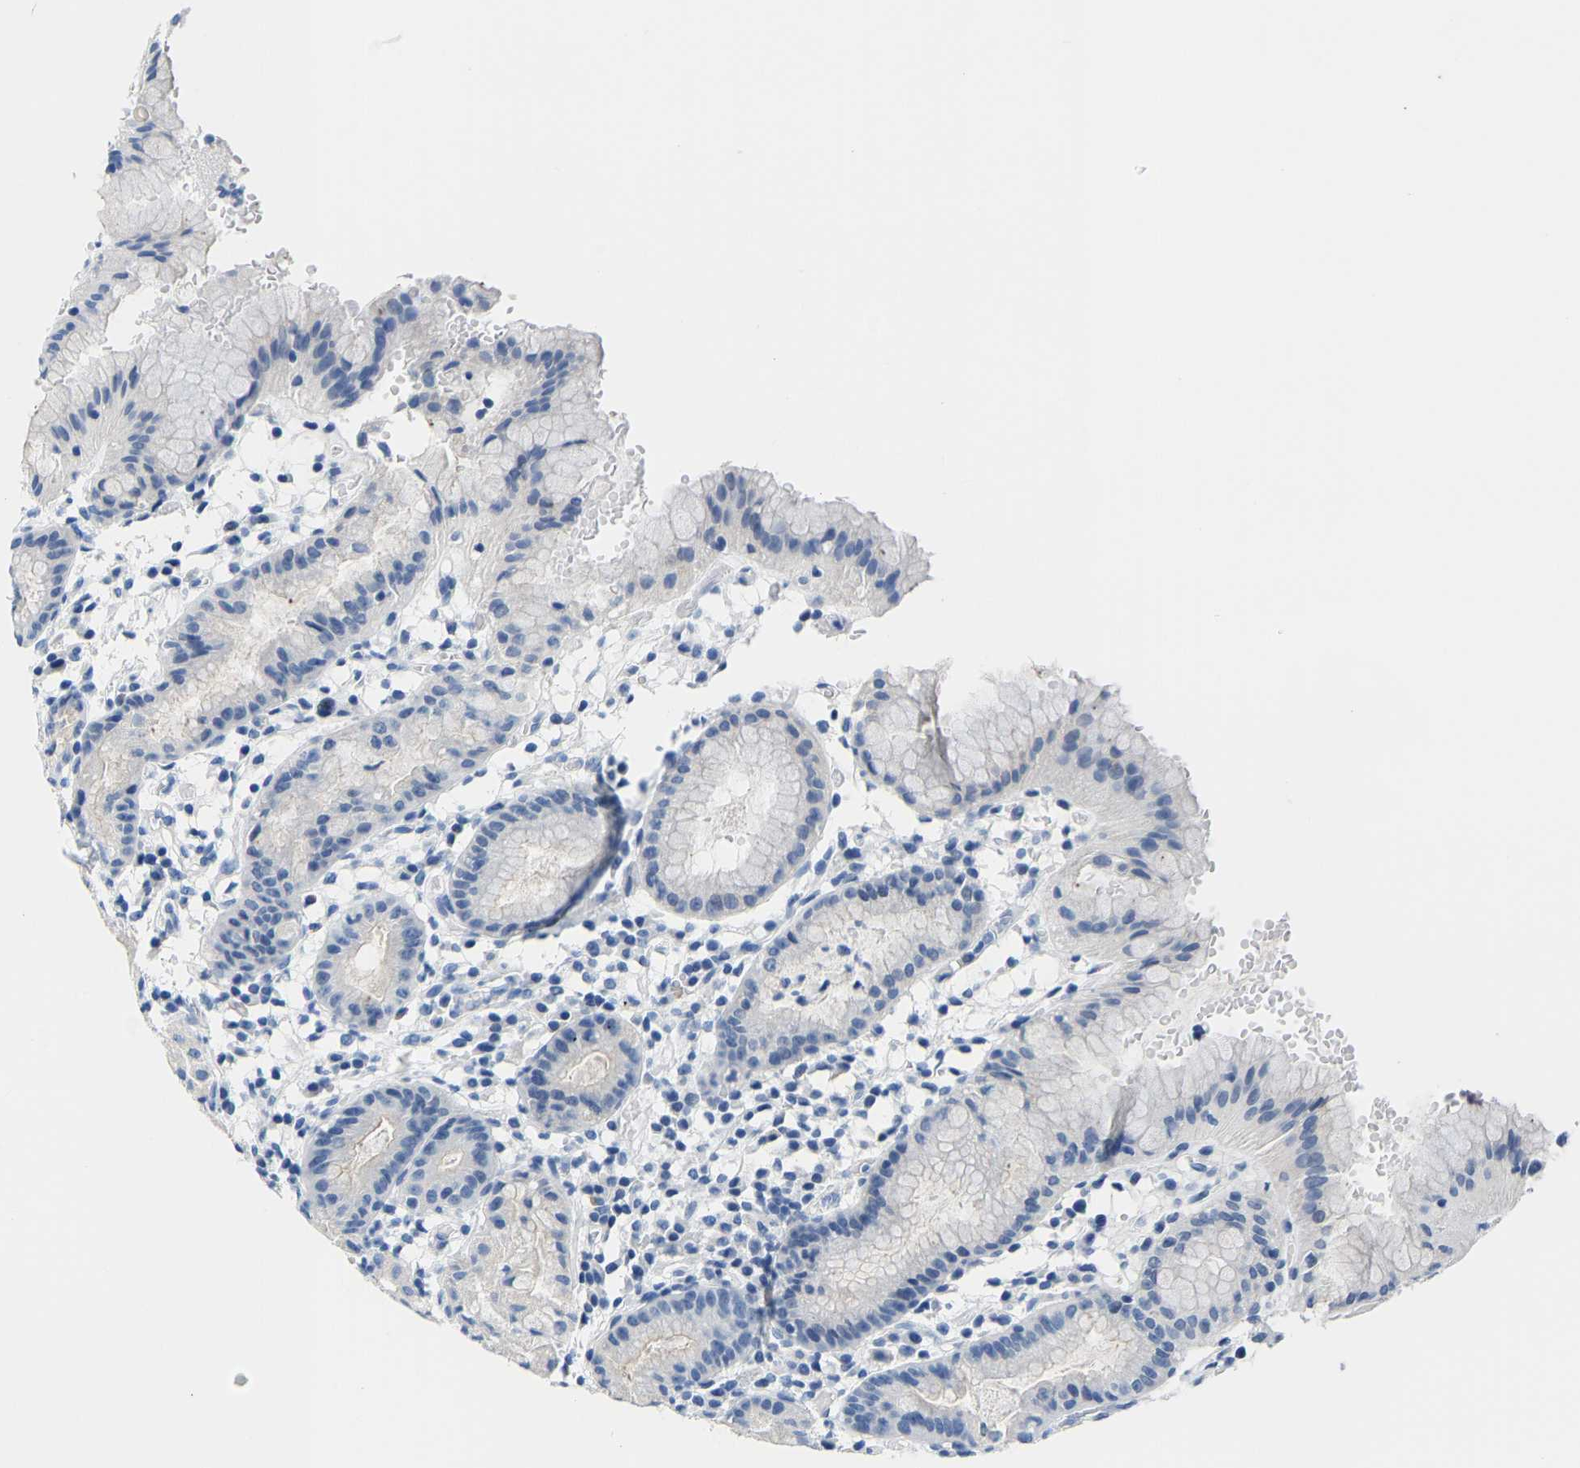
{"staining": {"intensity": "negative", "quantity": "none", "location": "none"}, "tissue": "stomach", "cell_type": "Glandular cells", "image_type": "normal", "snomed": [{"axis": "morphology", "description": "Normal tissue, NOS"}, {"axis": "topography", "description": "Stomach"}, {"axis": "topography", "description": "Stomach, lower"}], "caption": "The immunohistochemistry (IHC) image has no significant staining in glandular cells of stomach.", "gene": "SERPINB3", "patient": {"sex": "female", "age": 75}}